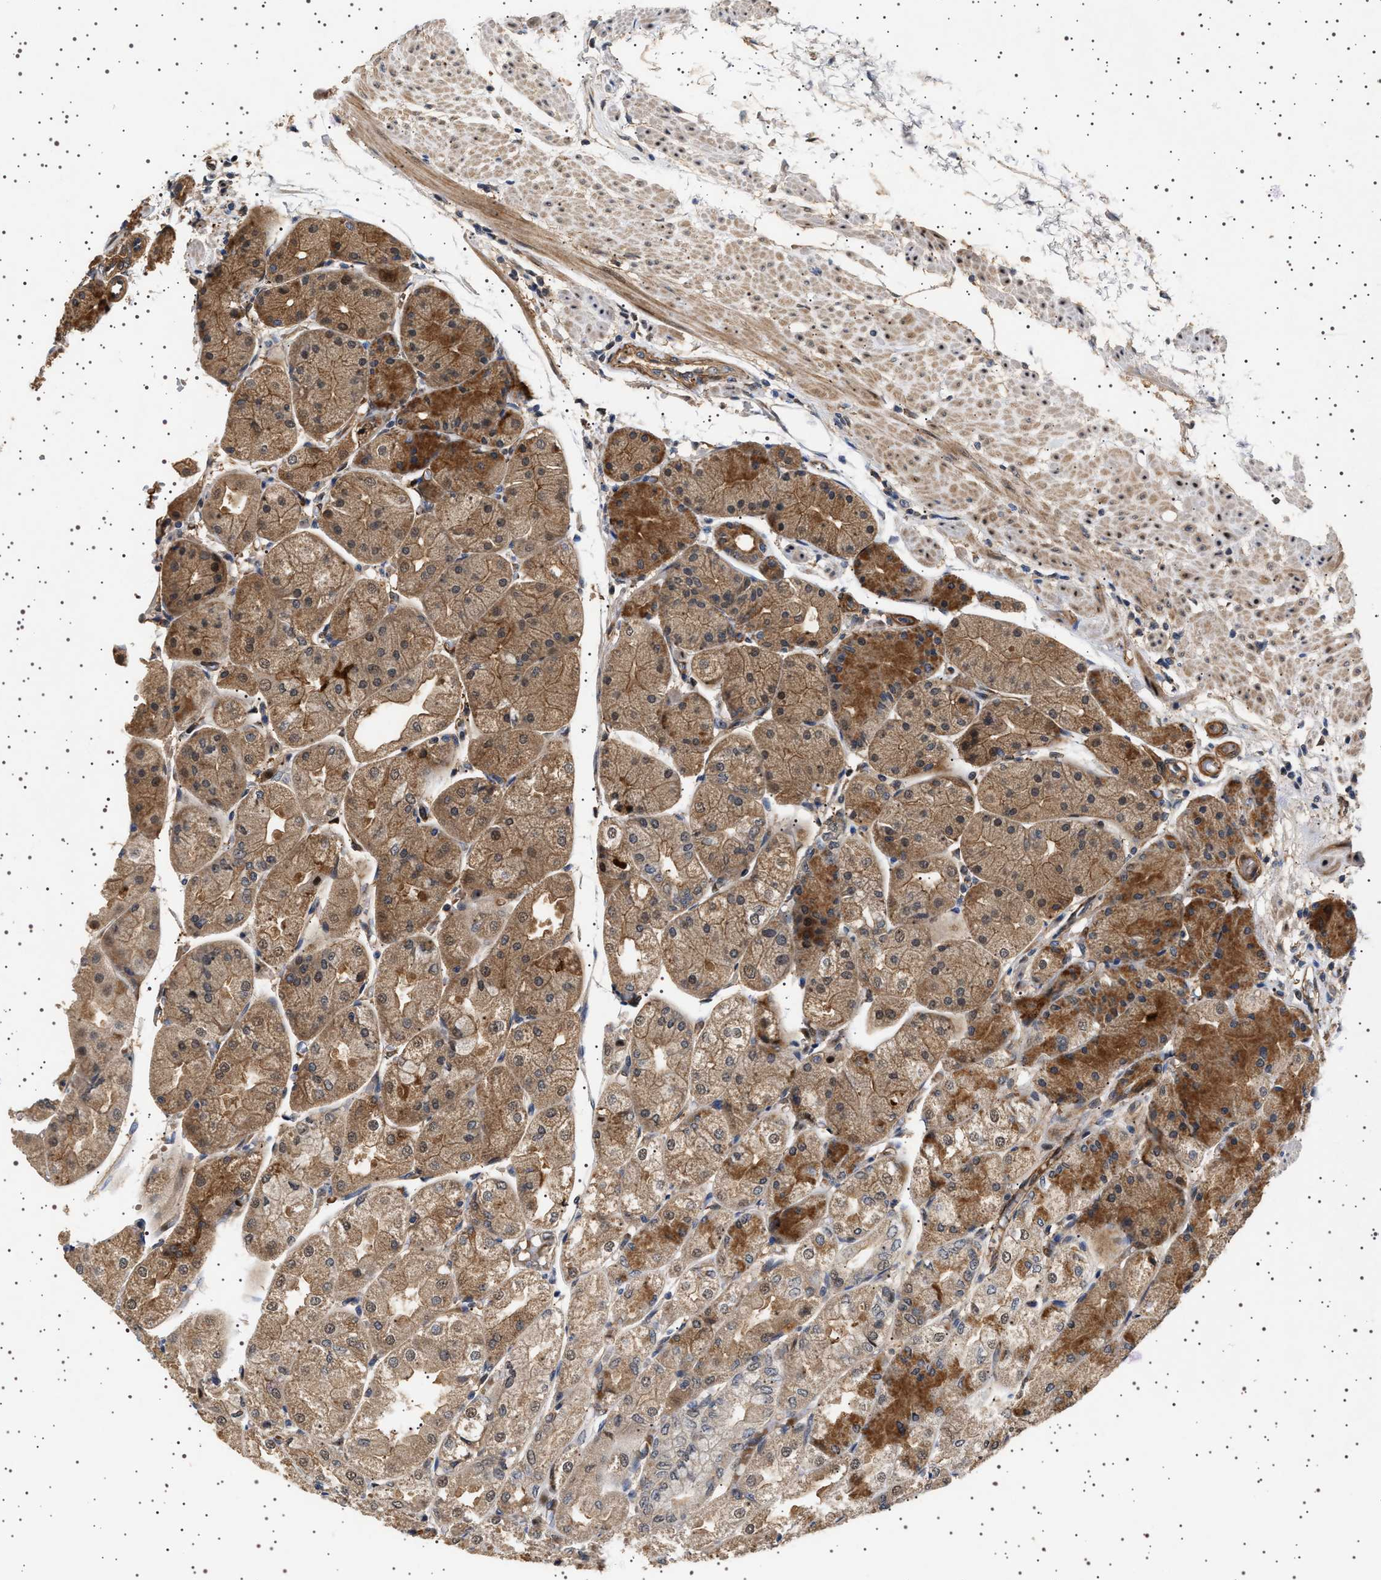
{"staining": {"intensity": "moderate", "quantity": ">75%", "location": "cytoplasmic/membranous"}, "tissue": "stomach", "cell_type": "Glandular cells", "image_type": "normal", "snomed": [{"axis": "morphology", "description": "Normal tissue, NOS"}, {"axis": "topography", "description": "Stomach, upper"}], "caption": "The histopathology image demonstrates immunohistochemical staining of benign stomach. There is moderate cytoplasmic/membranous positivity is identified in about >75% of glandular cells.", "gene": "GUCY1B1", "patient": {"sex": "male", "age": 72}}